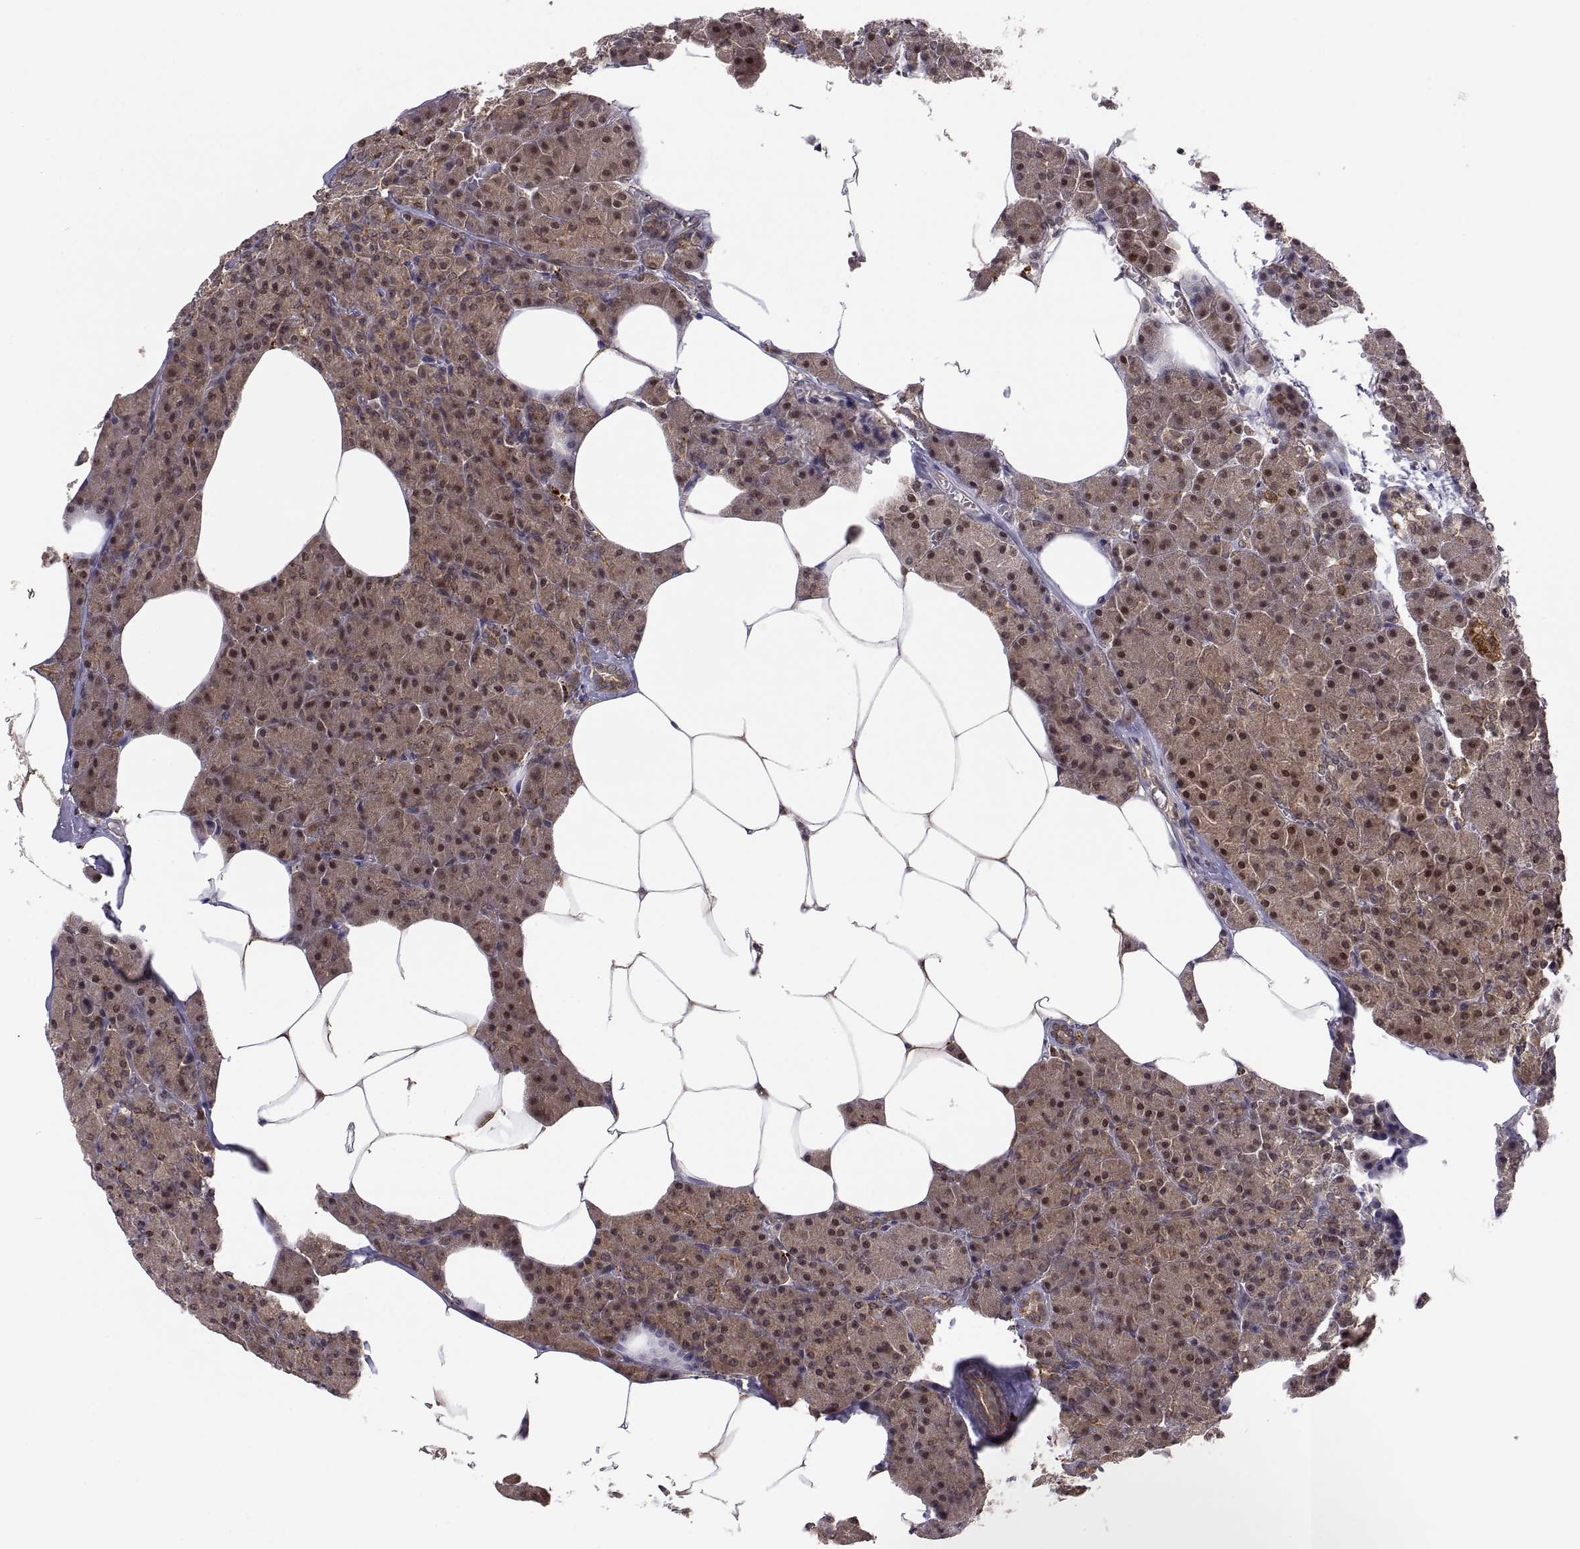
{"staining": {"intensity": "moderate", "quantity": "25%-75%", "location": "cytoplasmic/membranous"}, "tissue": "pancreas", "cell_type": "Exocrine glandular cells", "image_type": "normal", "snomed": [{"axis": "morphology", "description": "Normal tissue, NOS"}, {"axis": "topography", "description": "Pancreas"}], "caption": "A medium amount of moderate cytoplasmic/membranous expression is identified in approximately 25%-75% of exocrine glandular cells in unremarkable pancreas.", "gene": "PSMC2", "patient": {"sex": "female", "age": 45}}